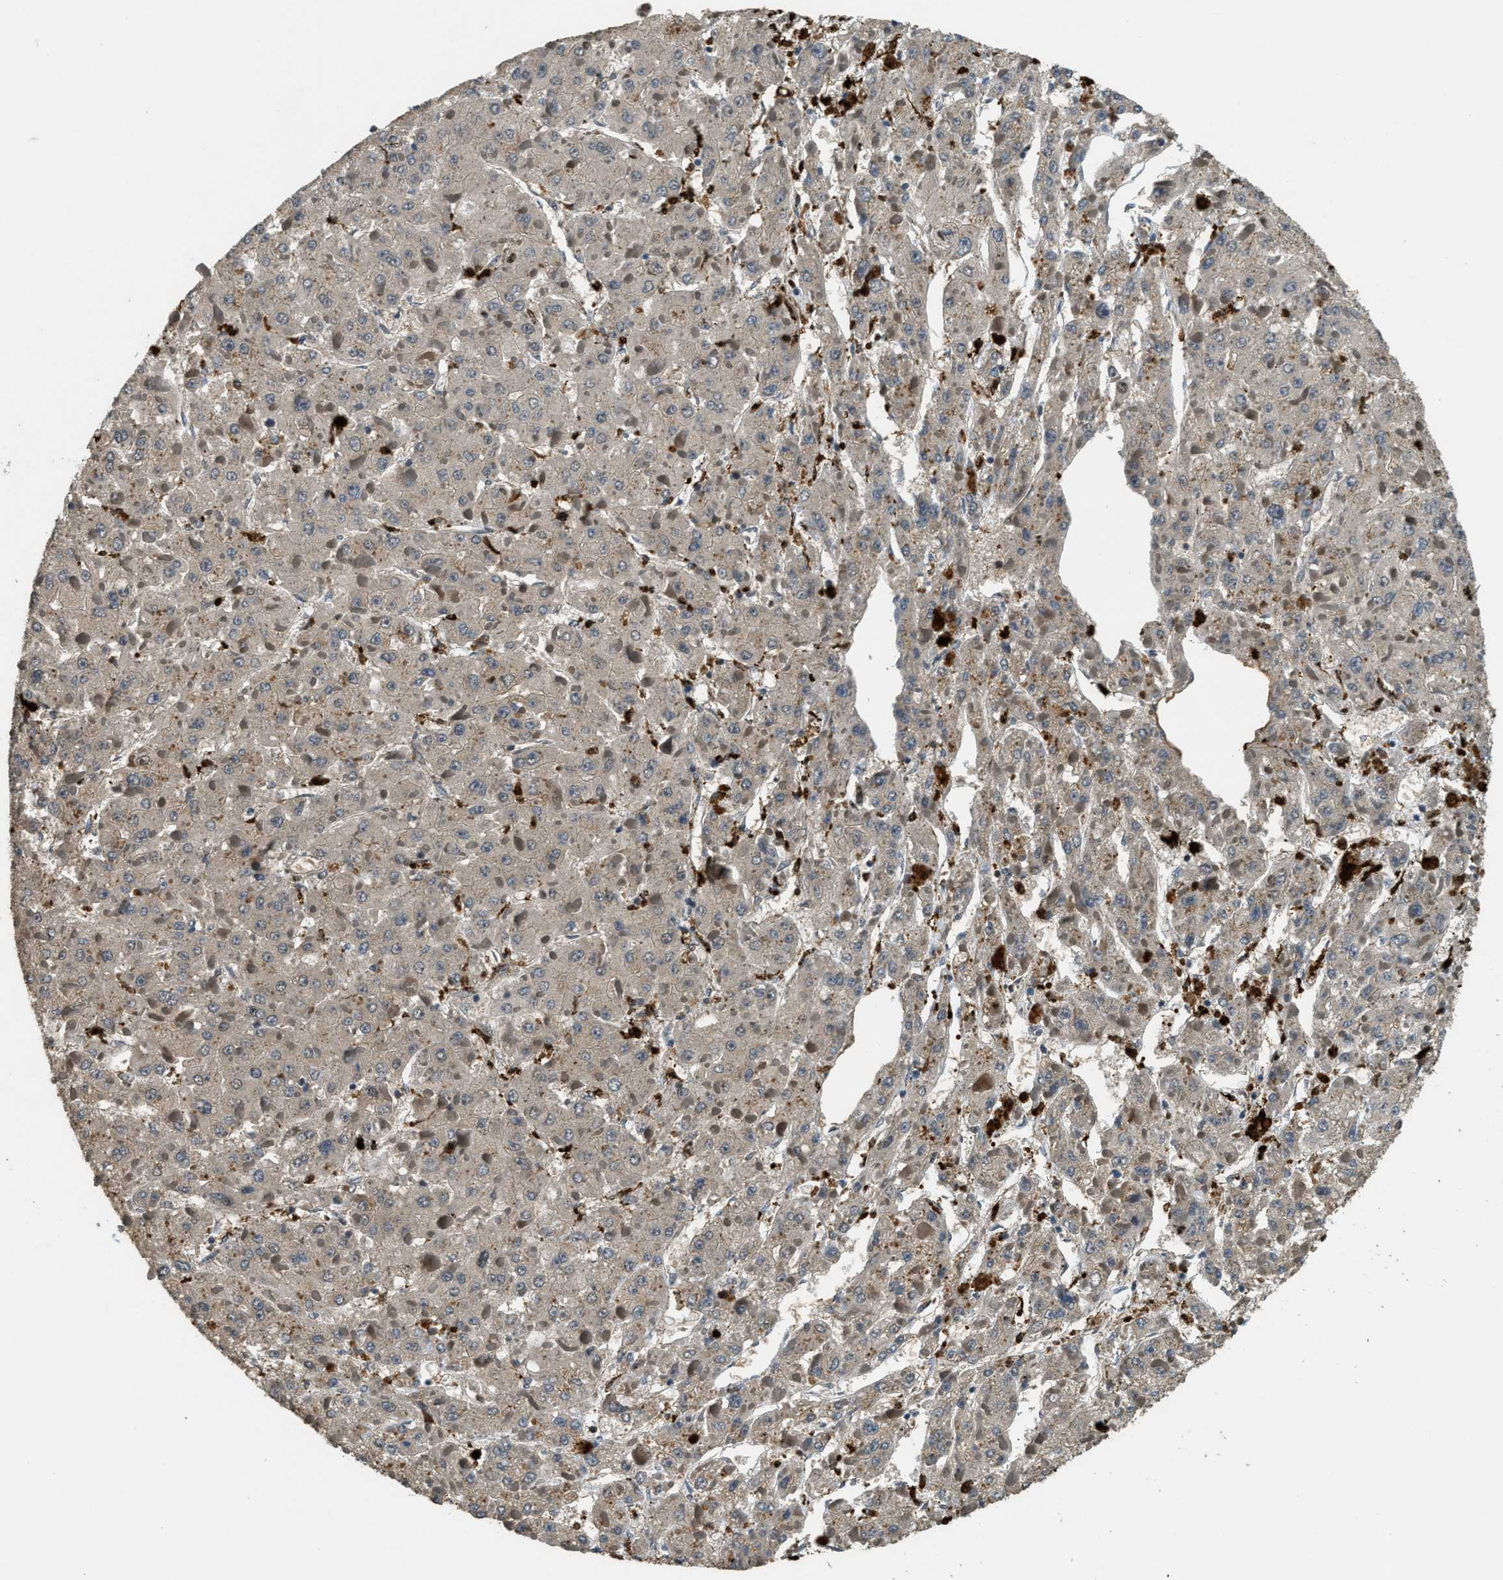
{"staining": {"intensity": "weak", "quantity": ">75%", "location": "cytoplasmic/membranous"}, "tissue": "liver cancer", "cell_type": "Tumor cells", "image_type": "cancer", "snomed": [{"axis": "morphology", "description": "Carcinoma, Hepatocellular, NOS"}, {"axis": "topography", "description": "Liver"}], "caption": "Tumor cells show weak cytoplasmic/membranous staining in about >75% of cells in hepatocellular carcinoma (liver). (DAB = brown stain, brightfield microscopy at high magnification).", "gene": "RNF141", "patient": {"sex": "female", "age": 73}}